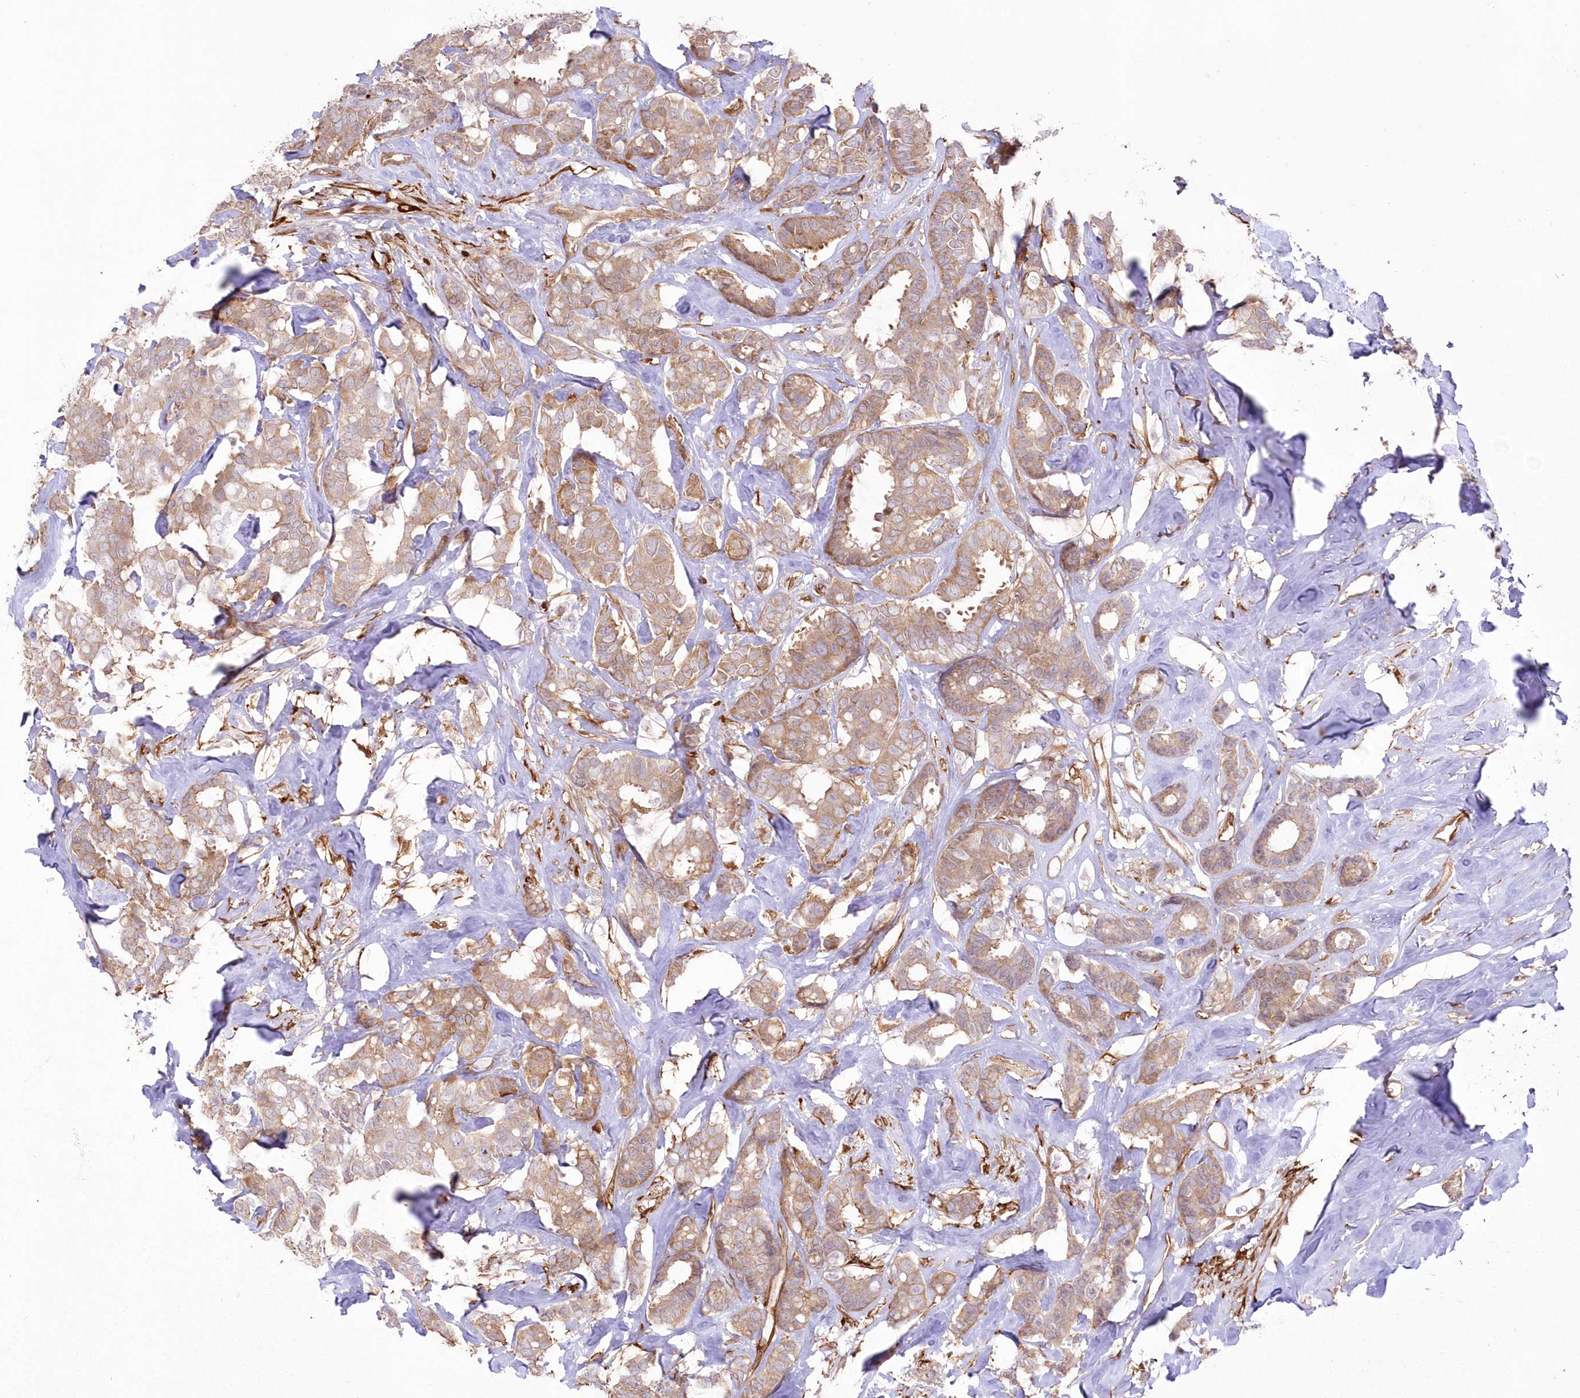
{"staining": {"intensity": "moderate", "quantity": "25%-75%", "location": "cytoplasmic/membranous"}, "tissue": "breast cancer", "cell_type": "Tumor cells", "image_type": "cancer", "snomed": [{"axis": "morphology", "description": "Duct carcinoma"}, {"axis": "topography", "description": "Breast"}], "caption": "Immunohistochemistry micrograph of infiltrating ductal carcinoma (breast) stained for a protein (brown), which shows medium levels of moderate cytoplasmic/membranous staining in approximately 25%-75% of tumor cells.", "gene": "SH3PXD2B", "patient": {"sex": "female", "age": 87}}